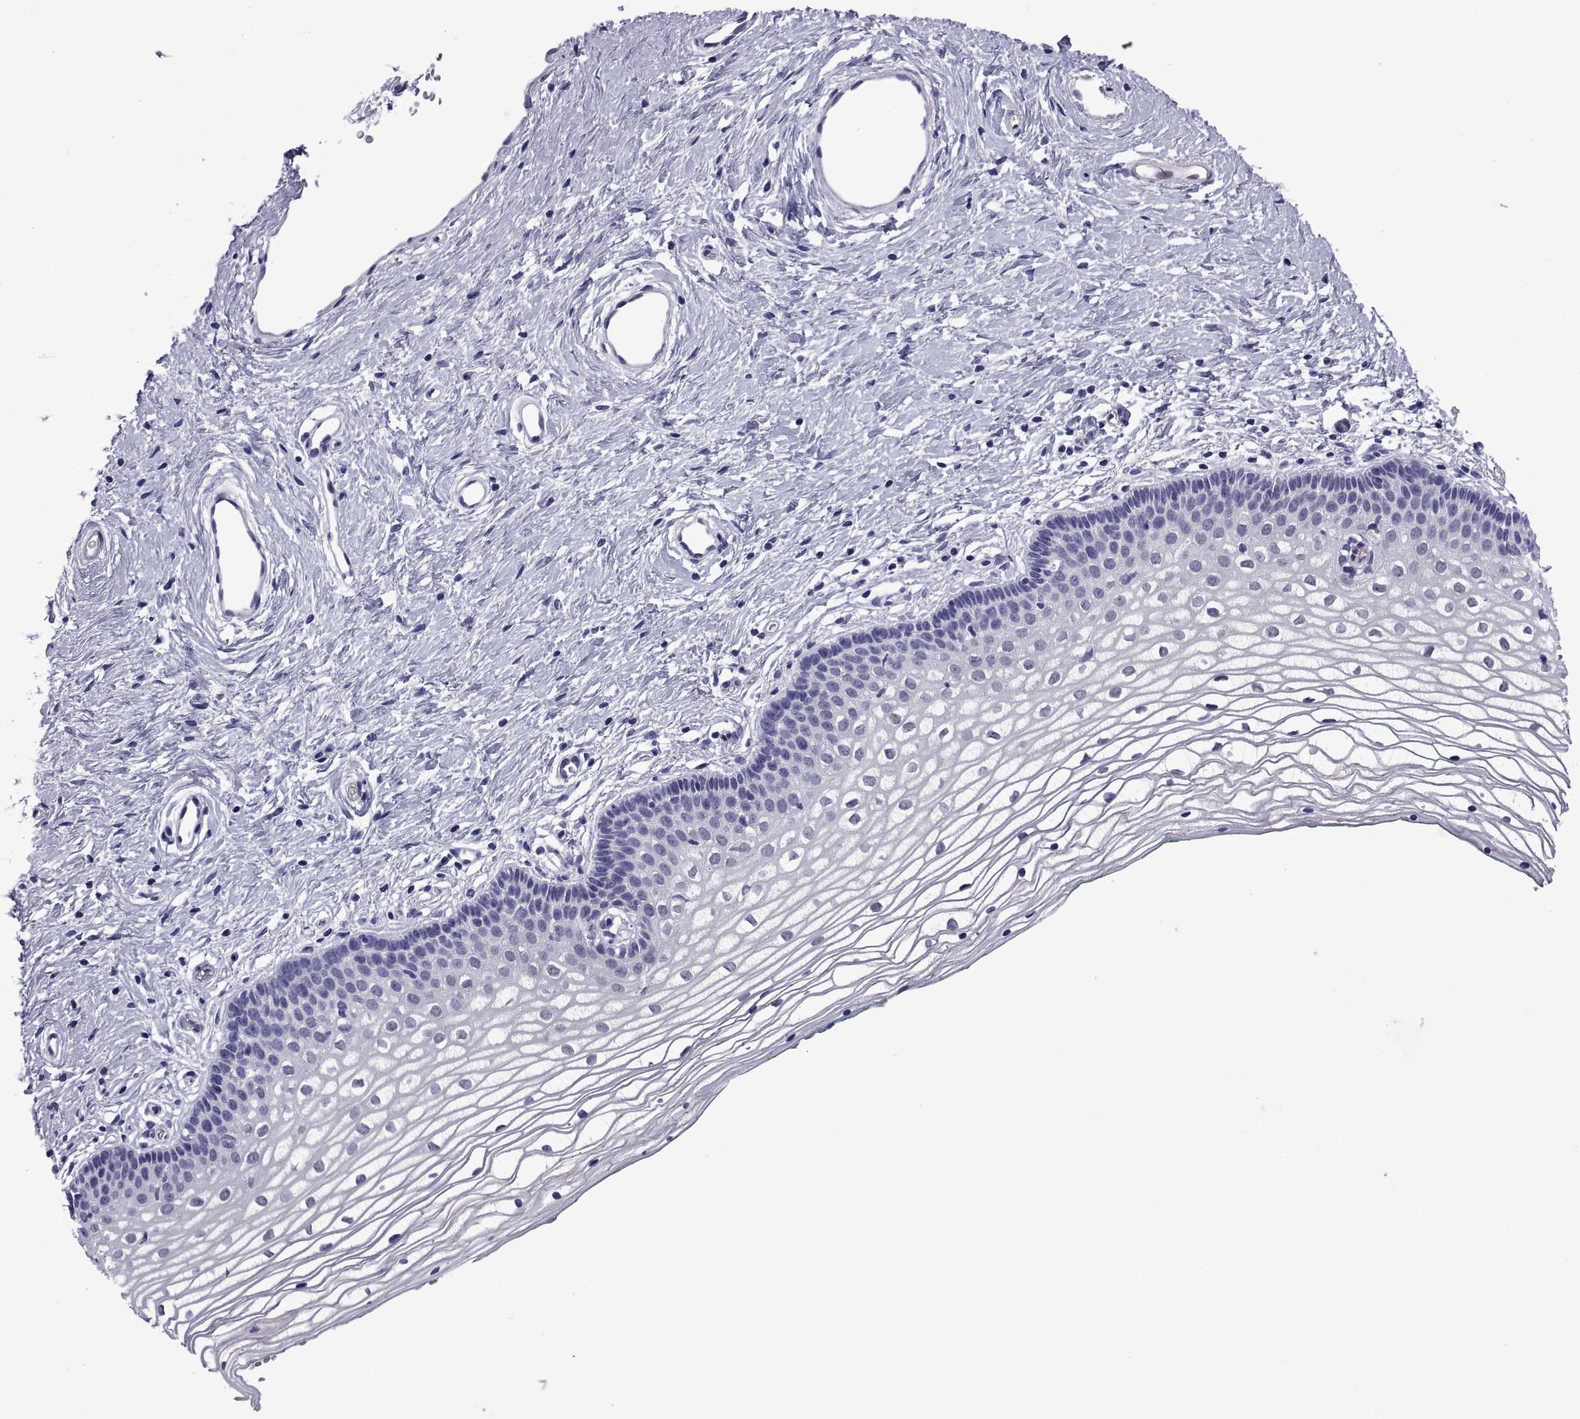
{"staining": {"intensity": "negative", "quantity": "none", "location": "none"}, "tissue": "vagina", "cell_type": "Squamous epithelial cells", "image_type": "normal", "snomed": [{"axis": "morphology", "description": "Normal tissue, NOS"}, {"axis": "topography", "description": "Vagina"}], "caption": "Protein analysis of unremarkable vagina exhibits no significant expression in squamous epithelial cells. (Stains: DAB (3,3'-diaminobenzidine) IHC with hematoxylin counter stain, Microscopy: brightfield microscopy at high magnification).", "gene": "LCN9", "patient": {"sex": "female", "age": 36}}